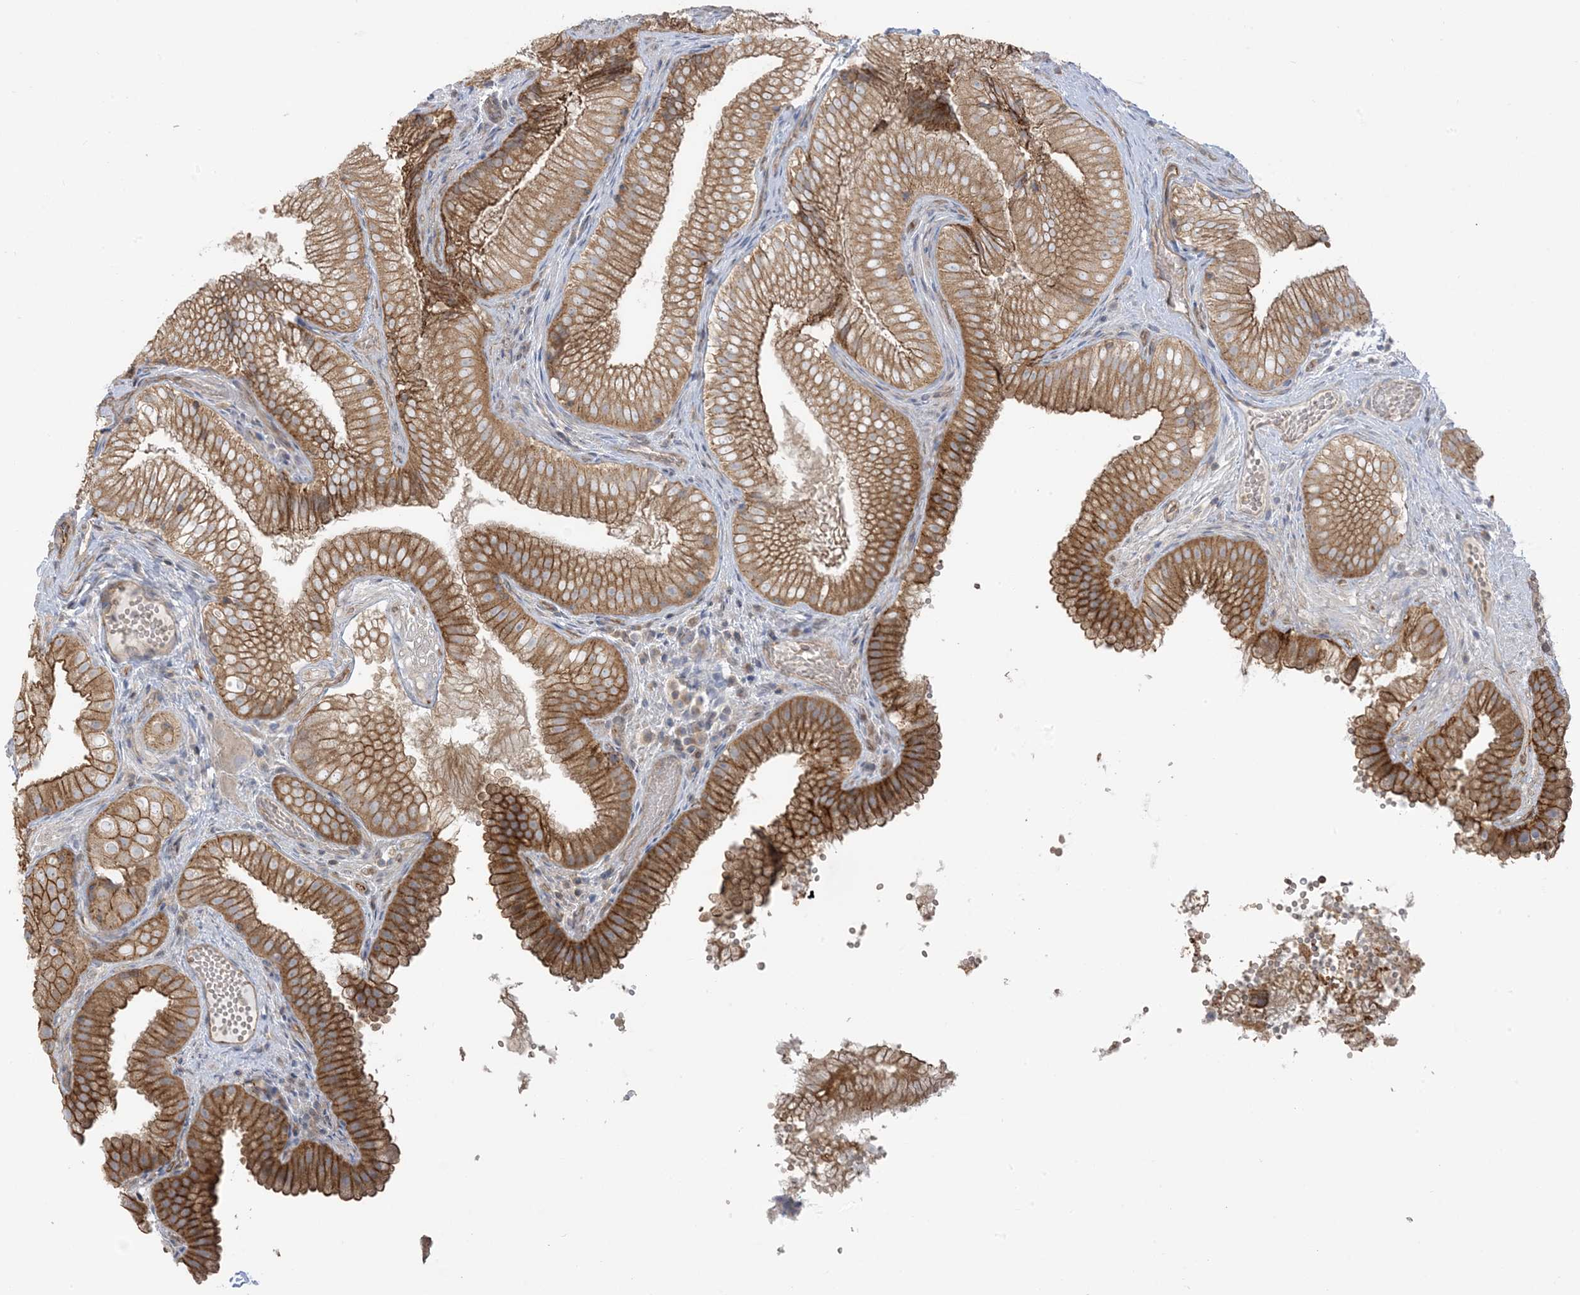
{"staining": {"intensity": "moderate", "quantity": ">75%", "location": "cytoplasmic/membranous"}, "tissue": "gallbladder", "cell_type": "Glandular cells", "image_type": "normal", "snomed": [{"axis": "morphology", "description": "Normal tissue, NOS"}, {"axis": "topography", "description": "Gallbladder"}], "caption": "The micrograph reveals staining of benign gallbladder, revealing moderate cytoplasmic/membranous protein positivity (brown color) within glandular cells.", "gene": "ICMT", "patient": {"sex": "female", "age": 30}}